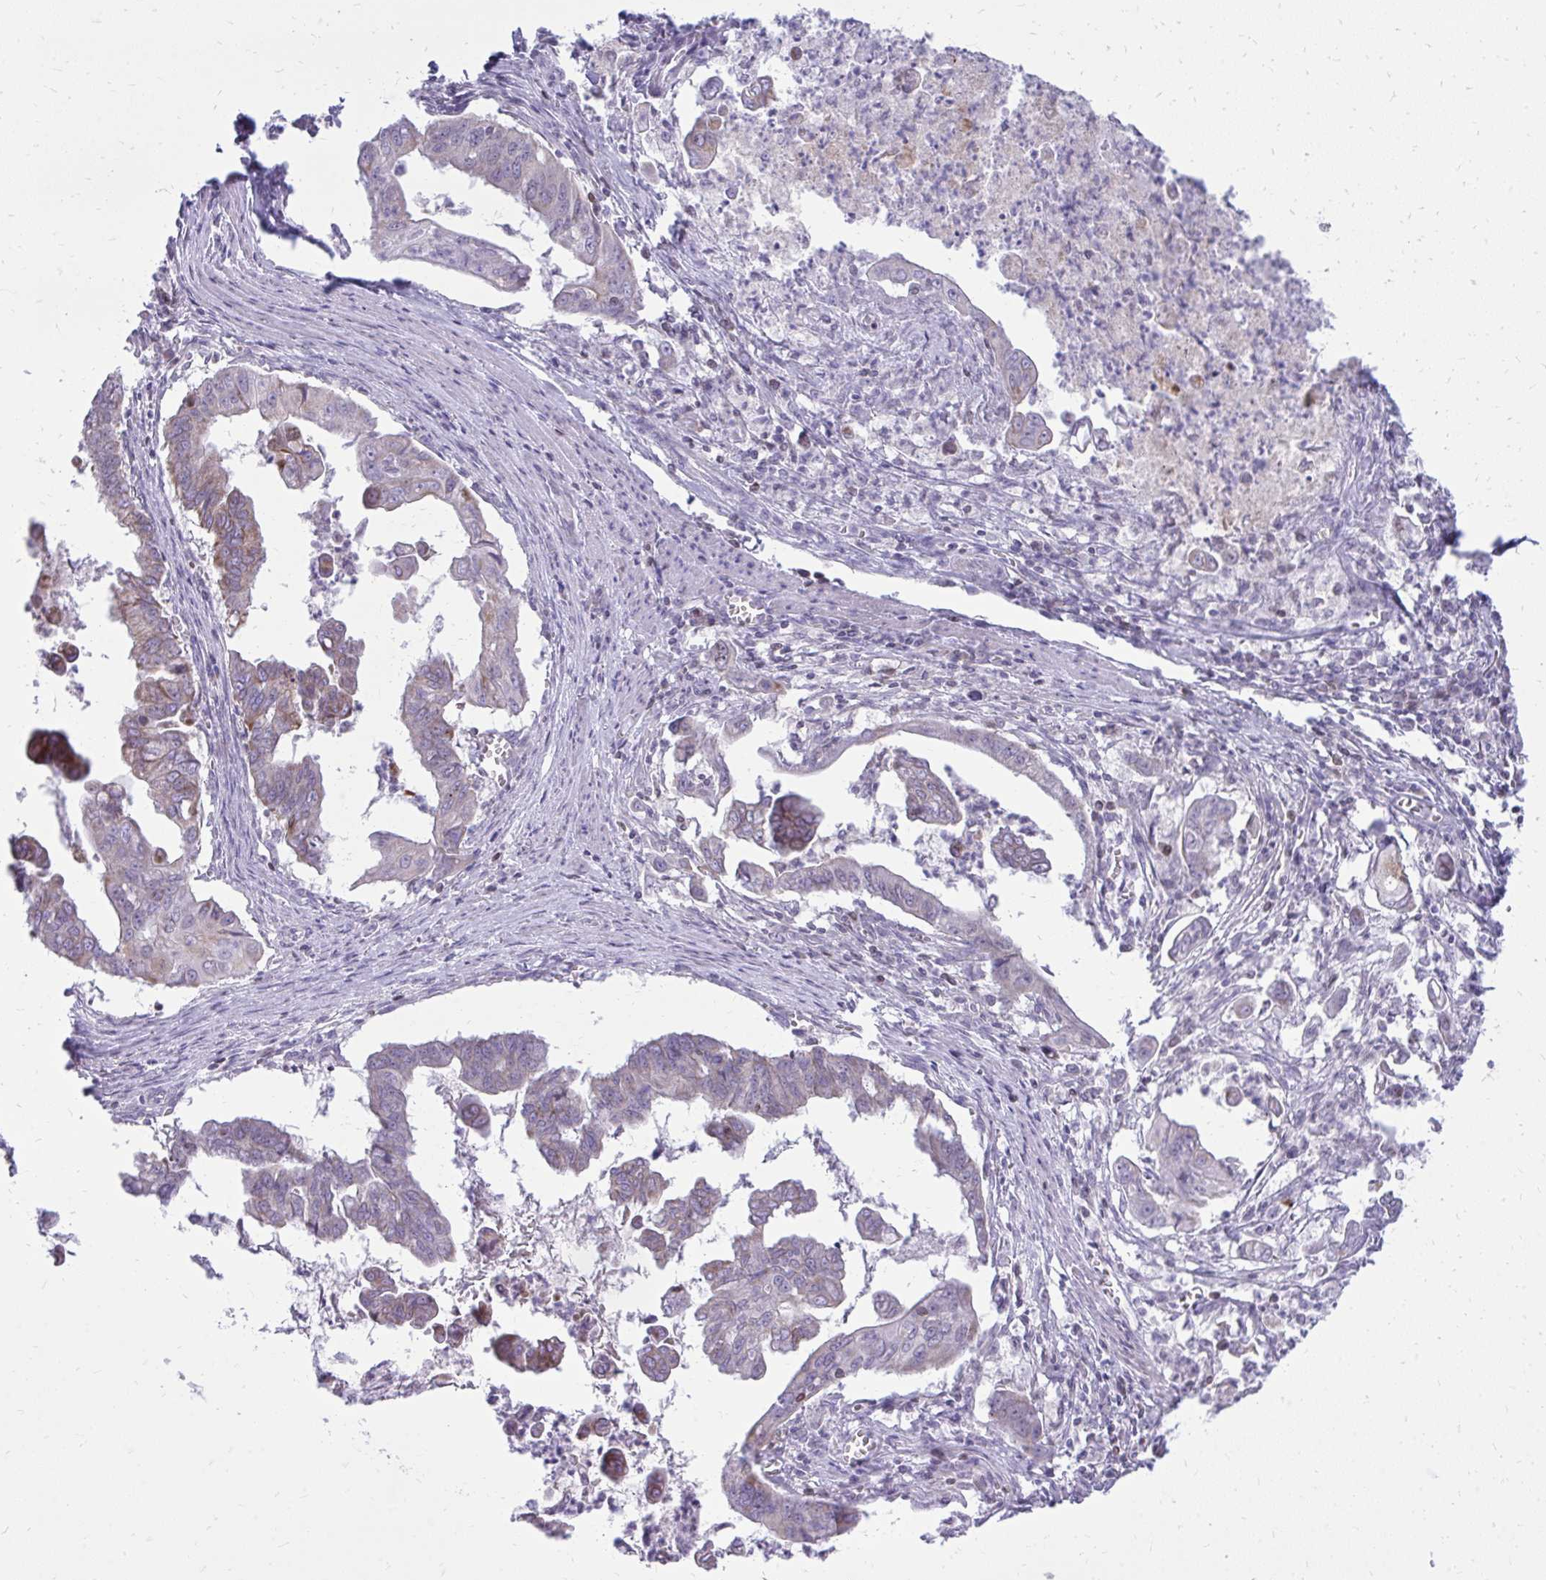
{"staining": {"intensity": "negative", "quantity": "none", "location": "none"}, "tissue": "stomach cancer", "cell_type": "Tumor cells", "image_type": "cancer", "snomed": [{"axis": "morphology", "description": "Adenocarcinoma, NOS"}, {"axis": "topography", "description": "Stomach, upper"}], "caption": "Tumor cells are negative for protein expression in human stomach cancer.", "gene": "RPS6KA2", "patient": {"sex": "male", "age": 80}}